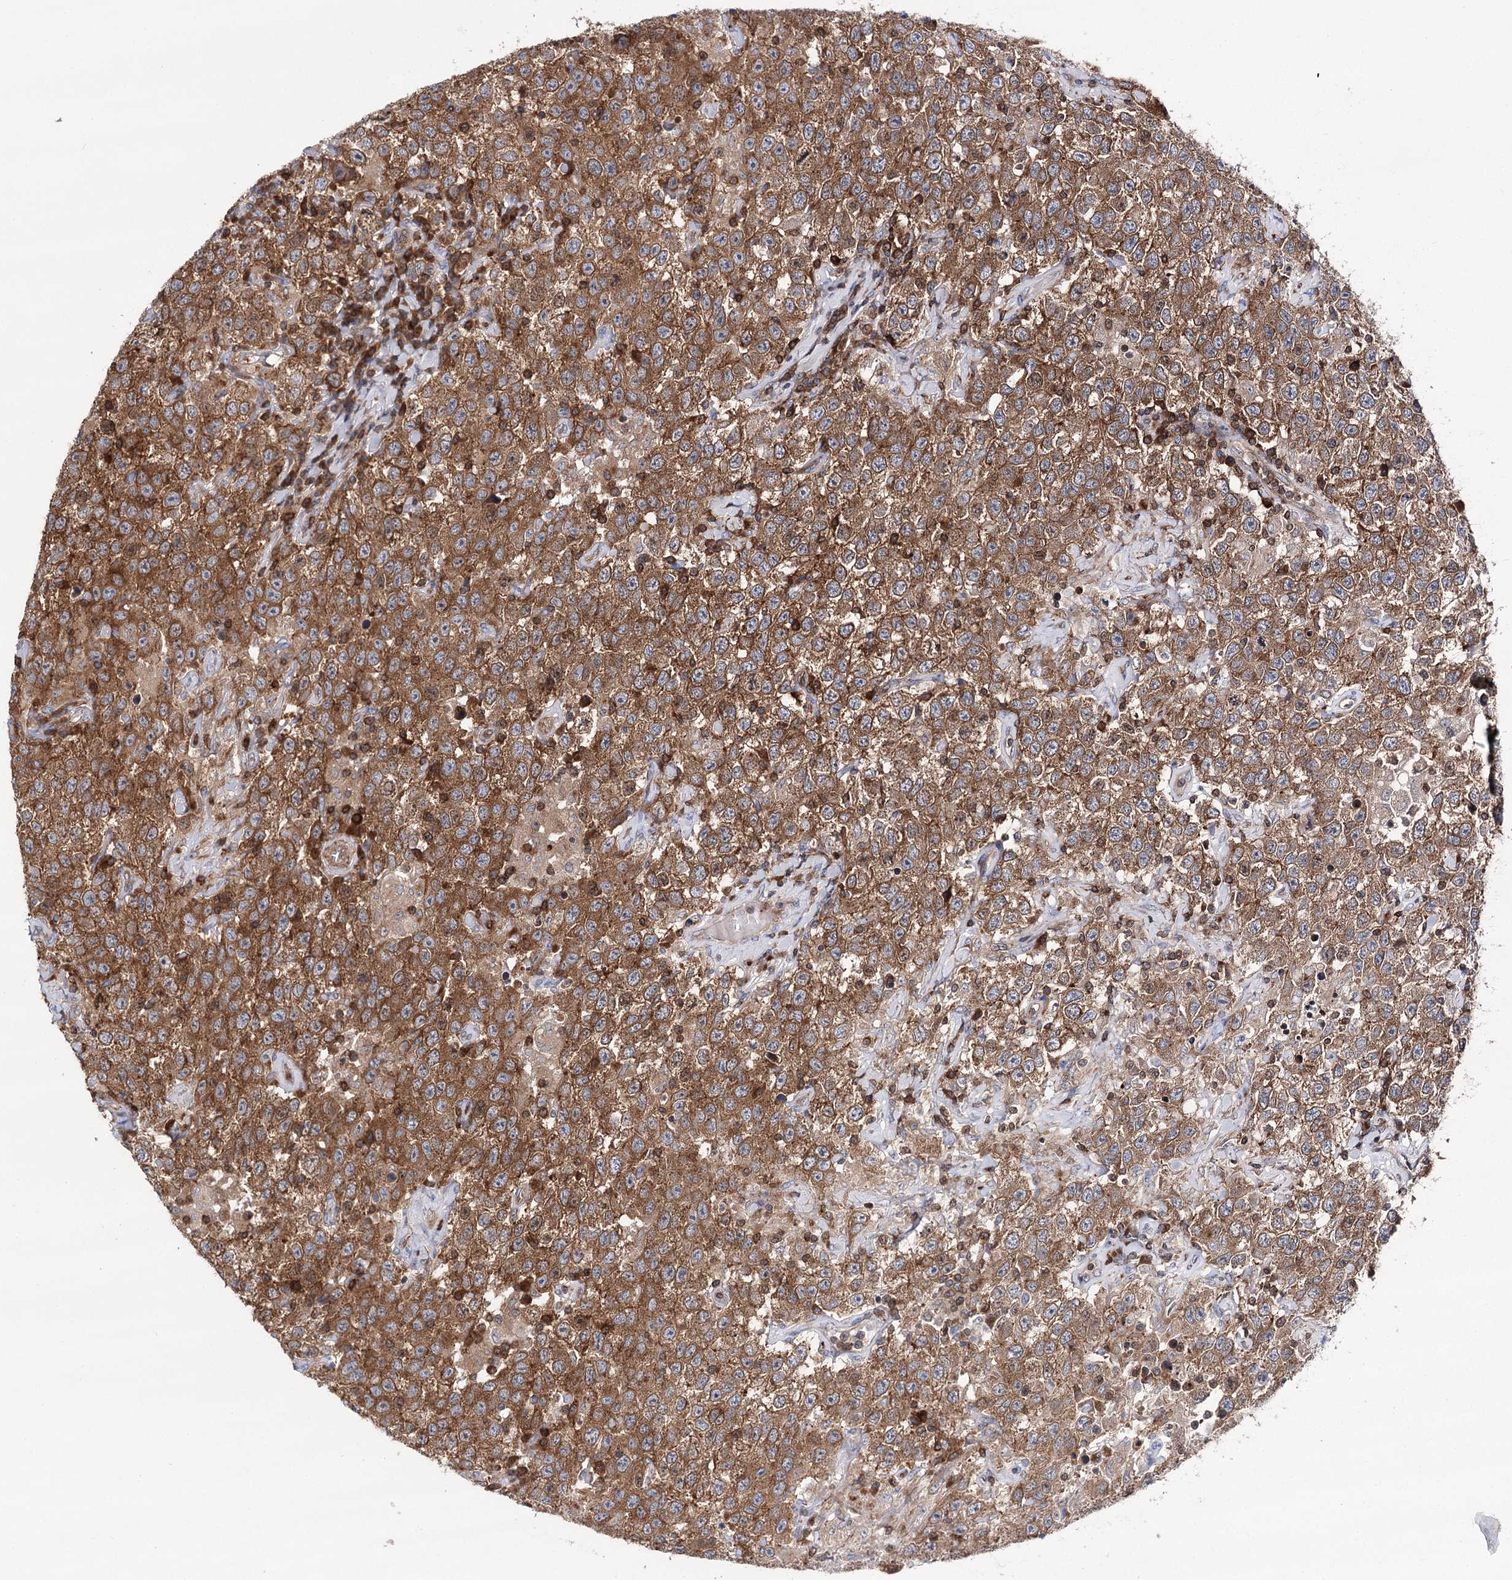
{"staining": {"intensity": "moderate", "quantity": ">75%", "location": "cytoplasmic/membranous"}, "tissue": "testis cancer", "cell_type": "Tumor cells", "image_type": "cancer", "snomed": [{"axis": "morphology", "description": "Seminoma, NOS"}, {"axis": "topography", "description": "Testis"}], "caption": "DAB (3,3'-diaminobenzidine) immunohistochemical staining of testis cancer (seminoma) exhibits moderate cytoplasmic/membranous protein expression in approximately >75% of tumor cells.", "gene": "VPS37B", "patient": {"sex": "male", "age": 41}}